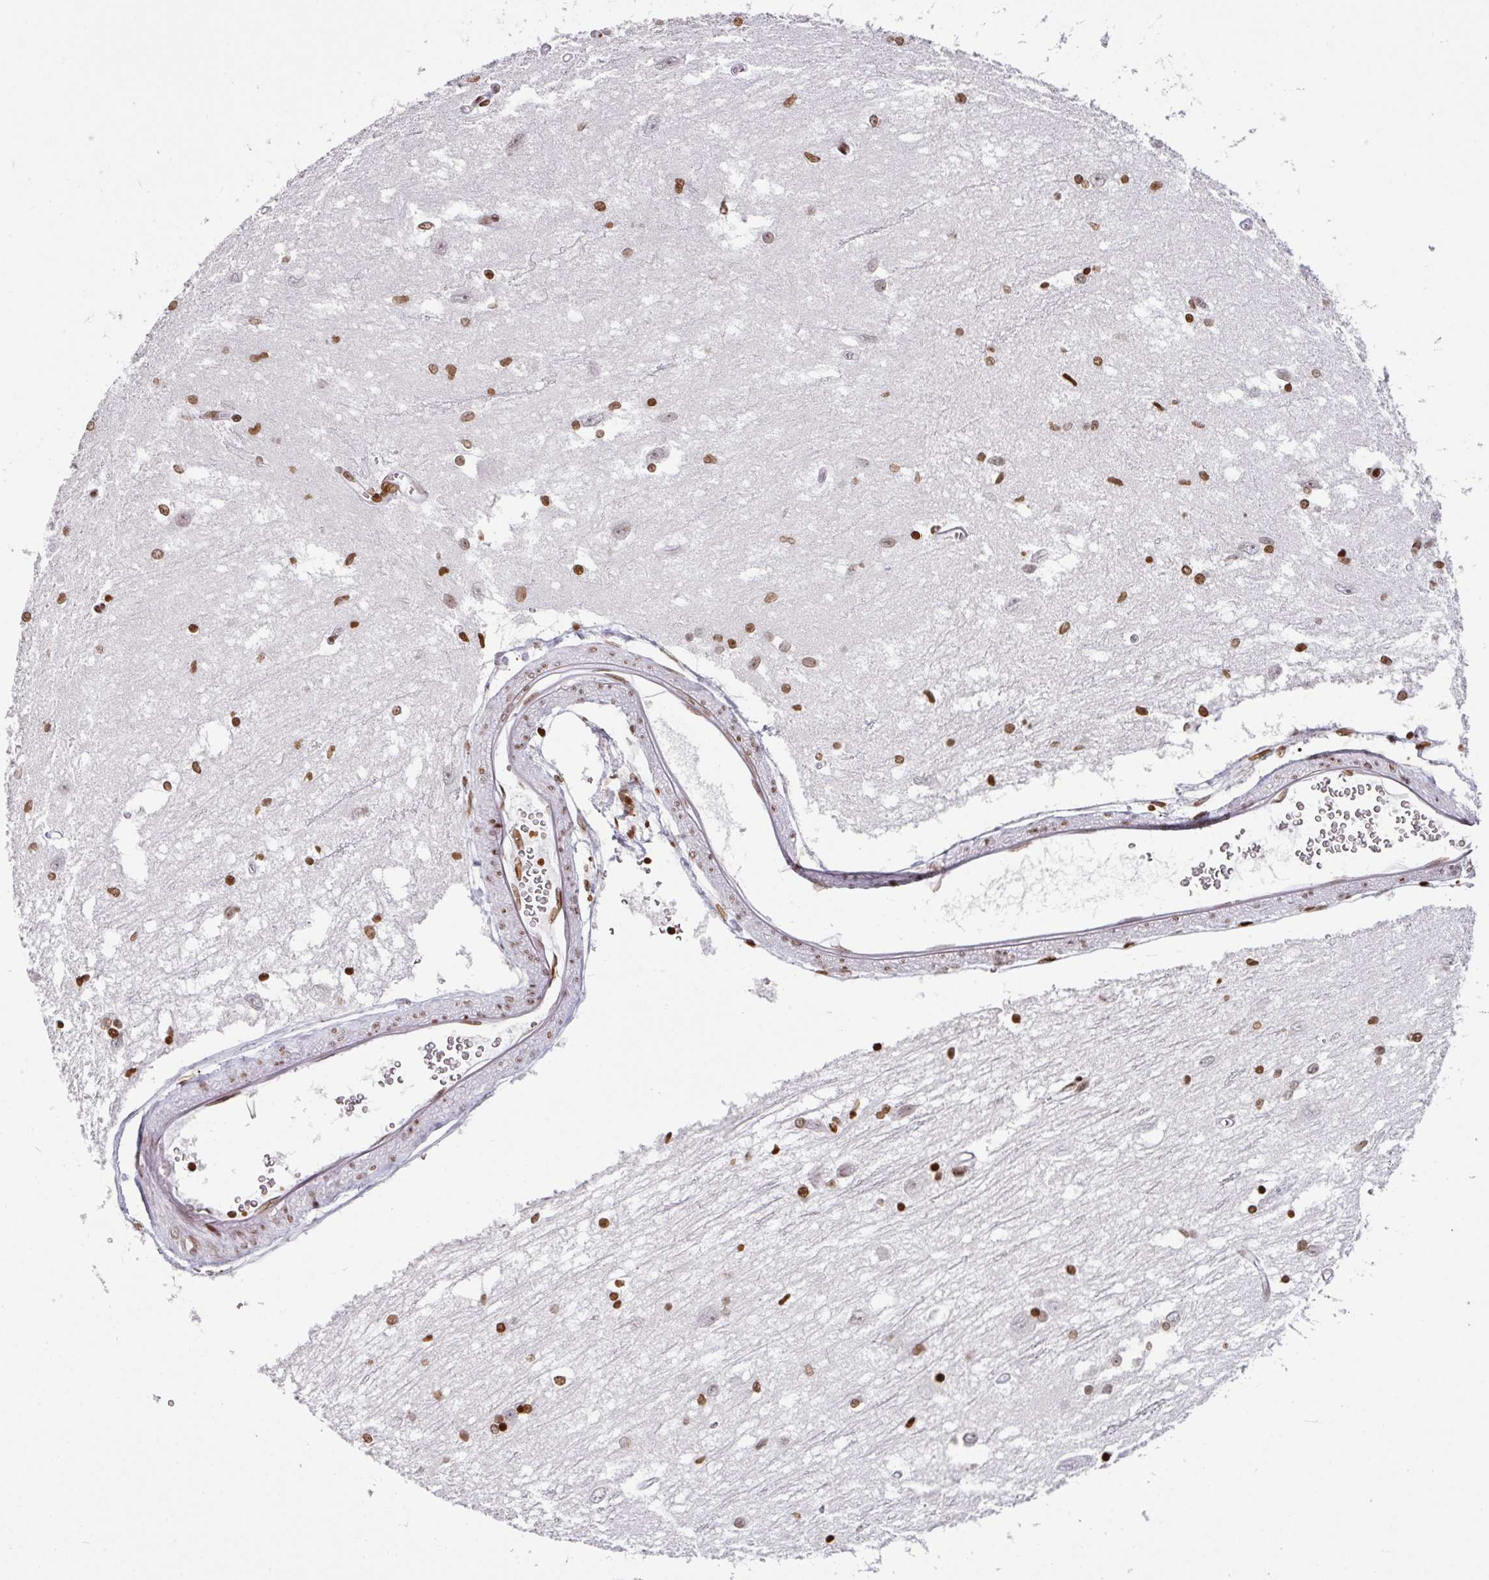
{"staining": {"intensity": "strong", "quantity": ">75%", "location": "nuclear"}, "tissue": "caudate", "cell_type": "Glial cells", "image_type": "normal", "snomed": [{"axis": "morphology", "description": "Normal tissue, NOS"}, {"axis": "topography", "description": "Lateral ventricle wall"}], "caption": "Immunohistochemistry (DAB) staining of unremarkable human caudate demonstrates strong nuclear protein expression in approximately >75% of glial cells. The staining is performed using DAB (3,3'-diaminobenzidine) brown chromogen to label protein expression. The nuclei are counter-stained blue using hematoxylin.", "gene": "RASL11A", "patient": {"sex": "male", "age": 37}}